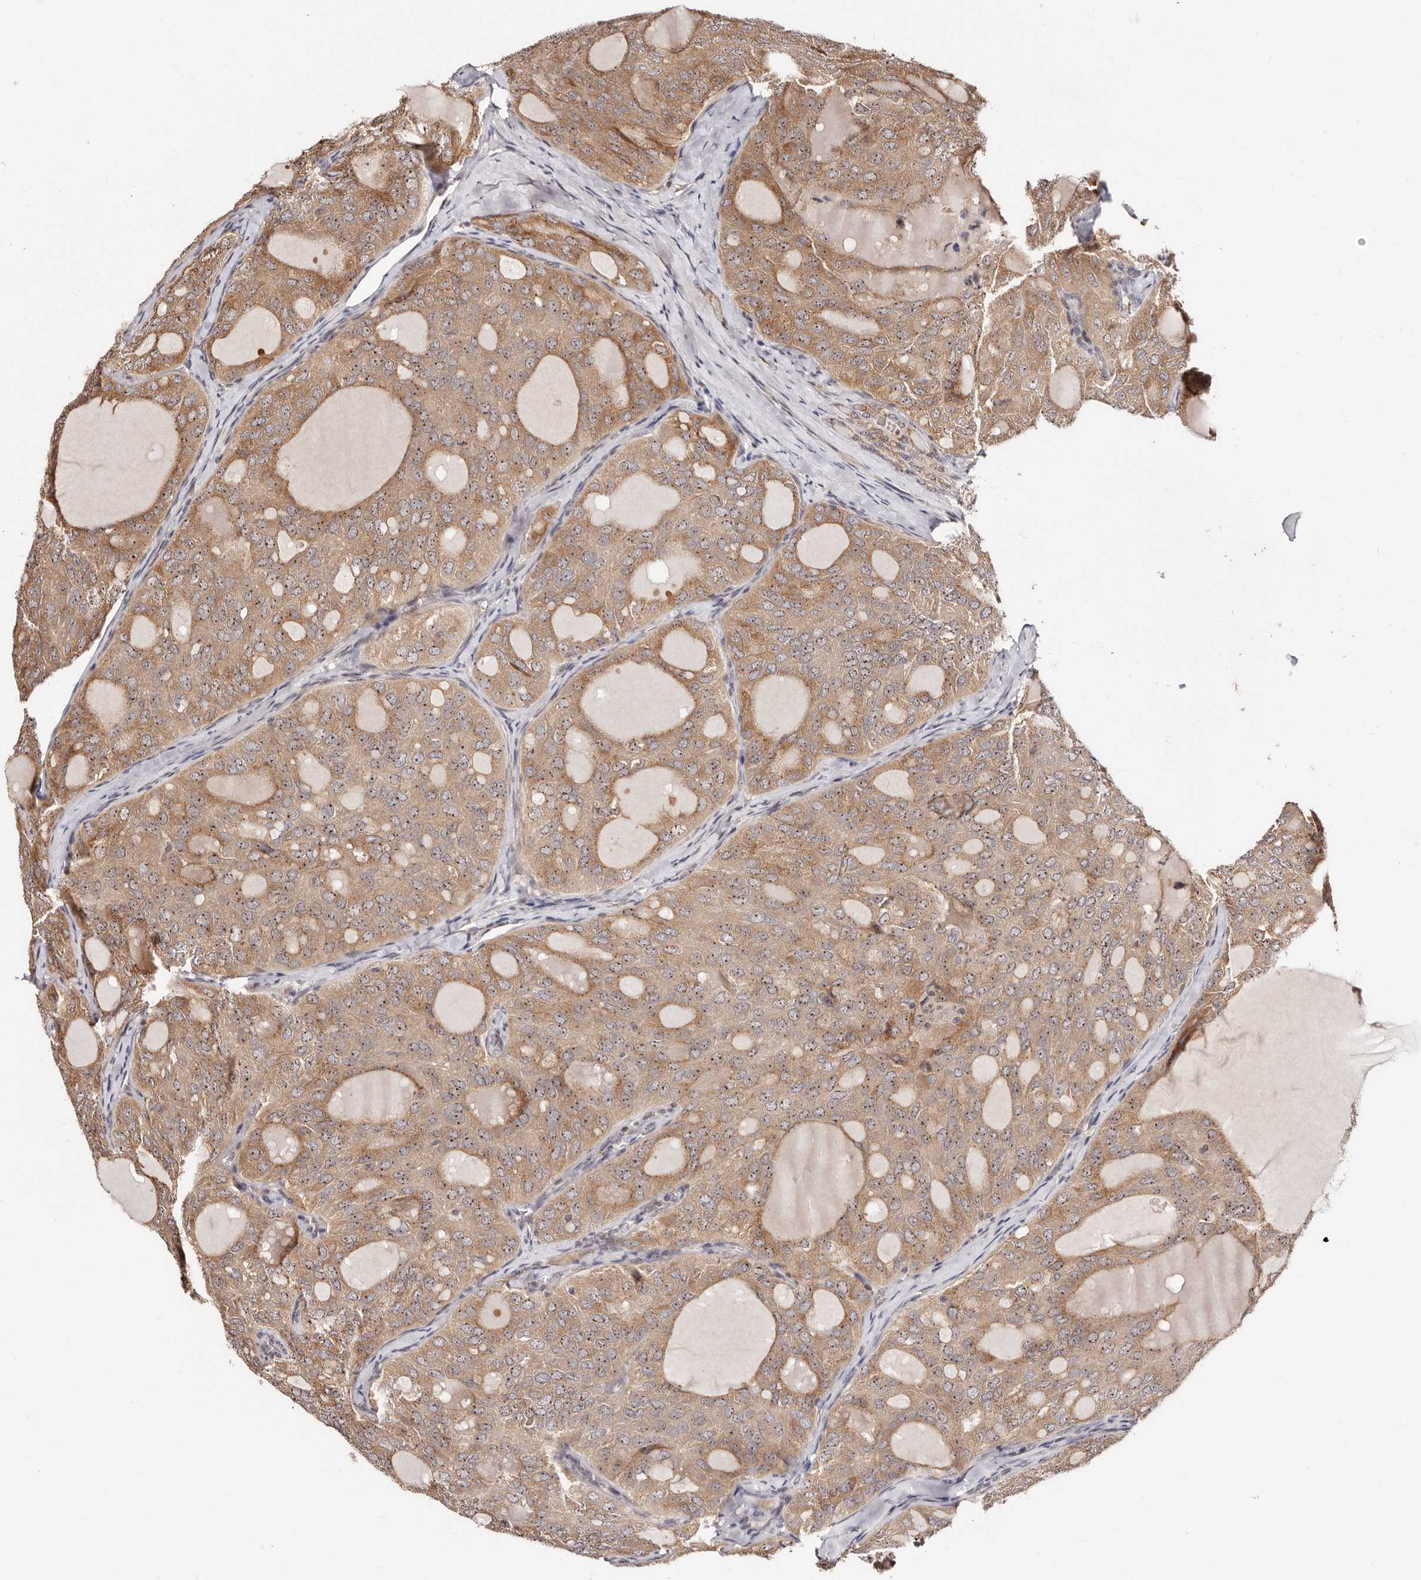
{"staining": {"intensity": "moderate", "quantity": ">75%", "location": "cytoplasmic/membranous"}, "tissue": "thyroid cancer", "cell_type": "Tumor cells", "image_type": "cancer", "snomed": [{"axis": "morphology", "description": "Follicular adenoma carcinoma, NOS"}, {"axis": "topography", "description": "Thyroid gland"}], "caption": "Immunohistochemistry (DAB (3,3'-diaminobenzidine)) staining of human thyroid cancer (follicular adenoma carcinoma) demonstrates moderate cytoplasmic/membranous protein expression in about >75% of tumor cells. (Stains: DAB (3,3'-diaminobenzidine) in brown, nuclei in blue, Microscopy: brightfield microscopy at high magnification).", "gene": "APOL6", "patient": {"sex": "male", "age": 75}}